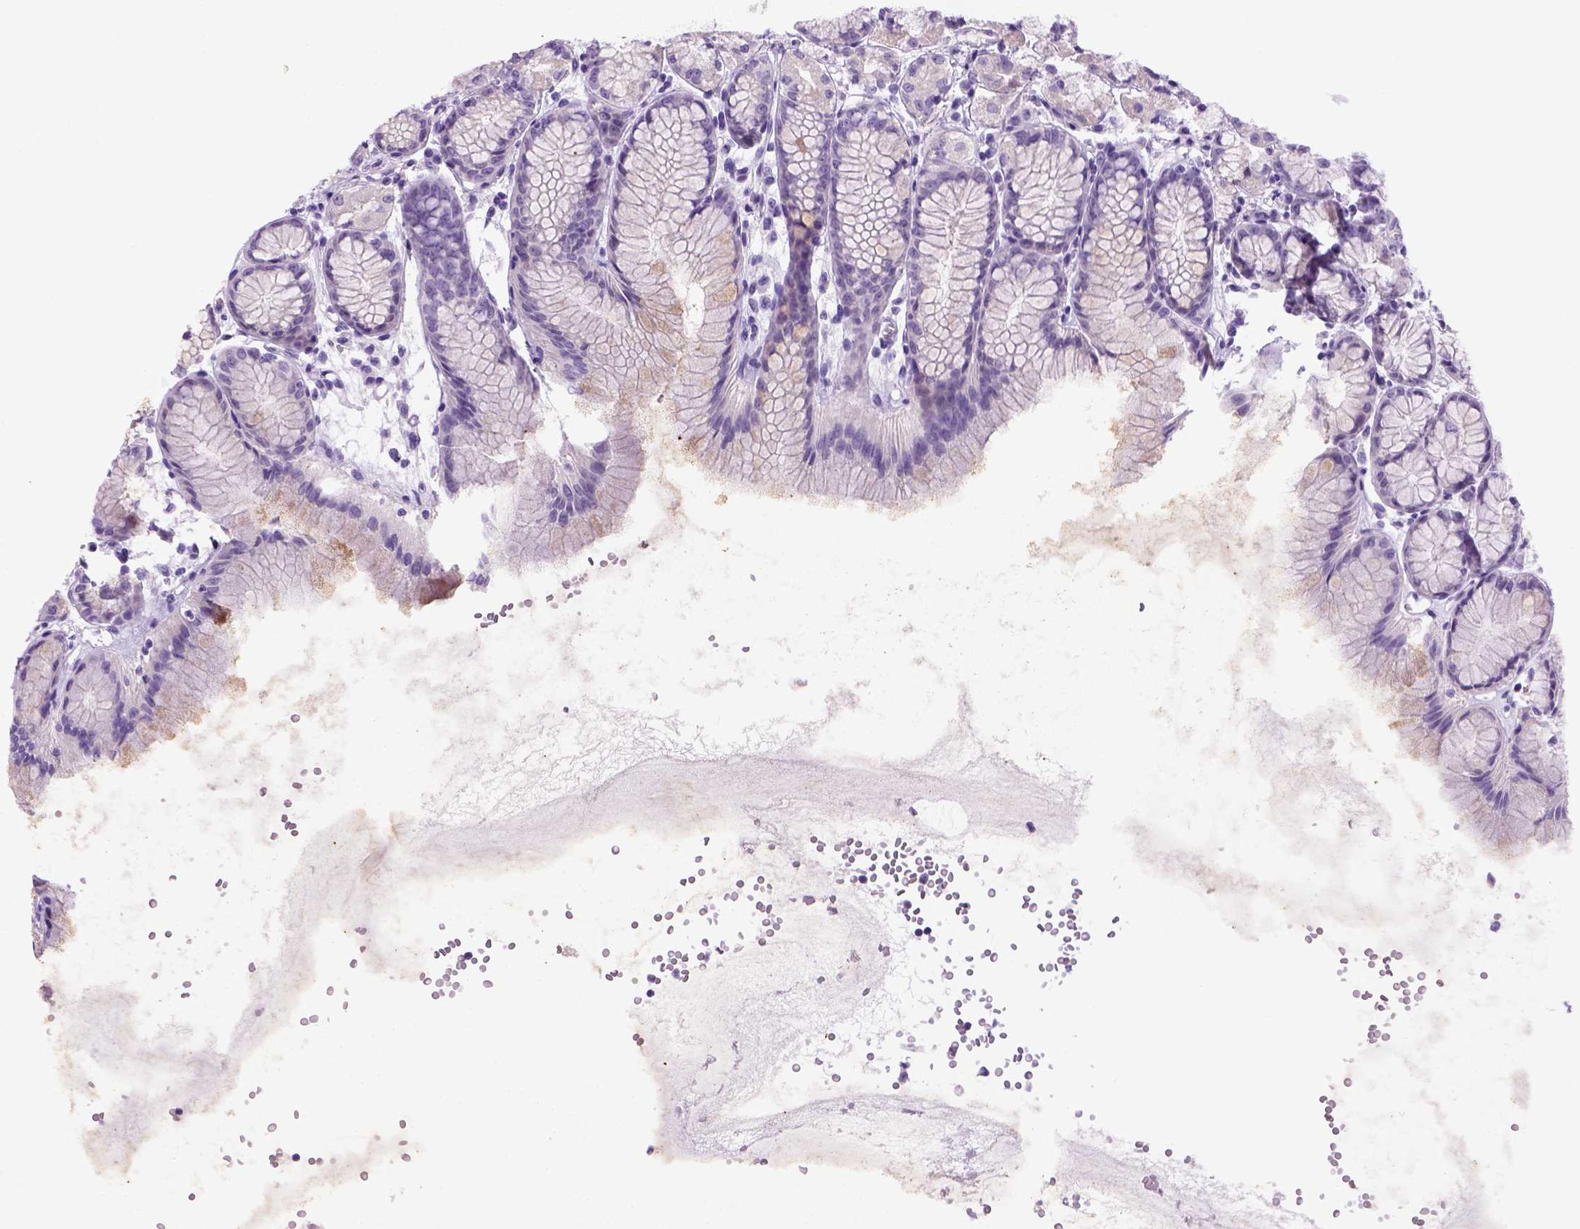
{"staining": {"intensity": "negative", "quantity": "none", "location": "none"}, "tissue": "stomach", "cell_type": "Glandular cells", "image_type": "normal", "snomed": [{"axis": "morphology", "description": "Normal tissue, NOS"}, {"axis": "topography", "description": "Stomach, upper"}], "caption": "Stomach was stained to show a protein in brown. There is no significant positivity in glandular cells. (Brightfield microscopy of DAB IHC at high magnification).", "gene": "SGCG", "patient": {"sex": "male", "age": 47}}